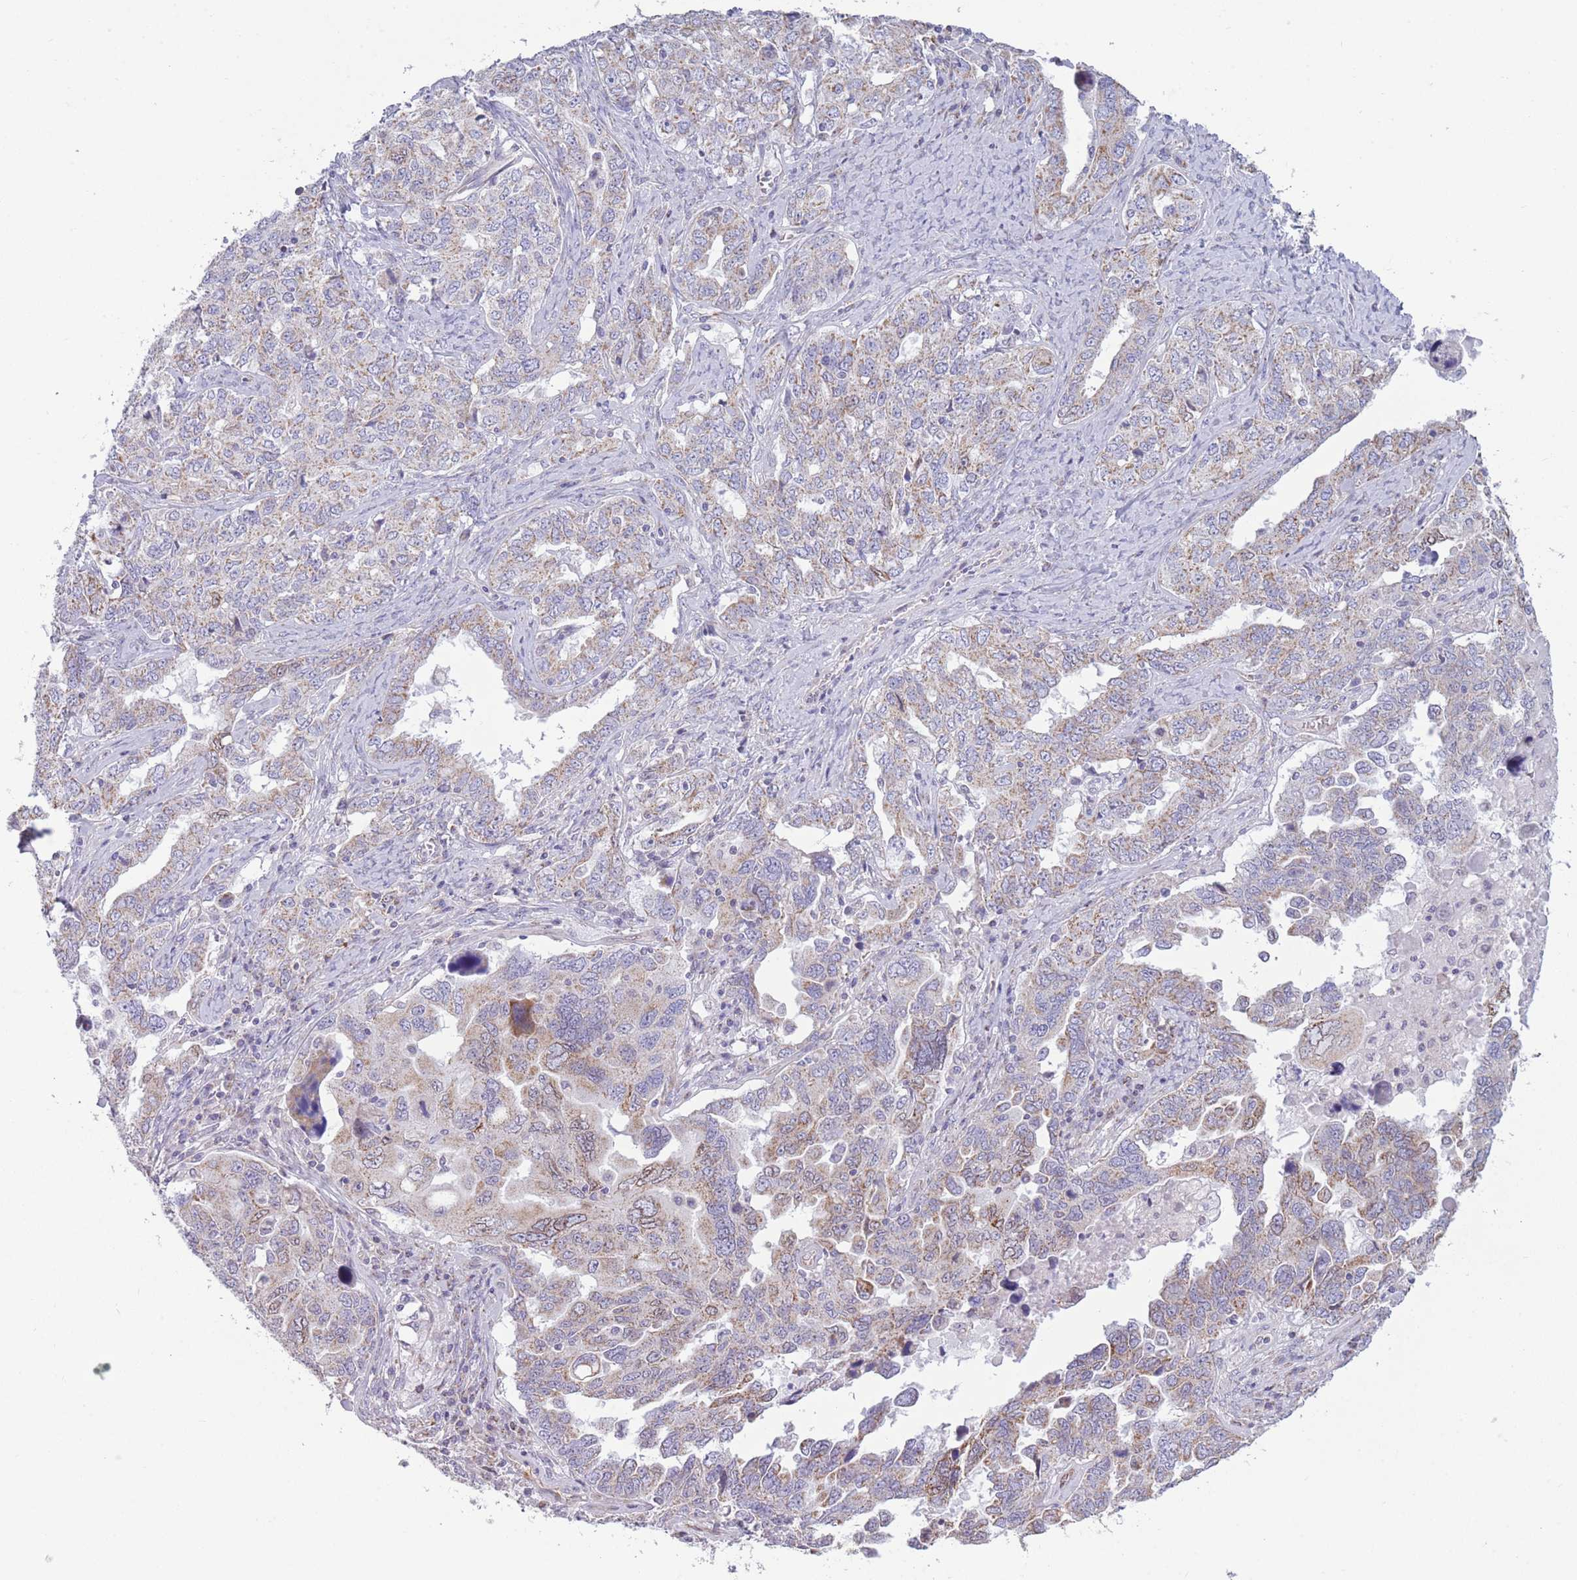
{"staining": {"intensity": "weak", "quantity": "25%-75%", "location": "cytoplasmic/membranous"}, "tissue": "ovarian cancer", "cell_type": "Tumor cells", "image_type": "cancer", "snomed": [{"axis": "morphology", "description": "Carcinoma, endometroid"}, {"axis": "topography", "description": "Ovary"}], "caption": "Brown immunohistochemical staining in human ovarian cancer (endometroid carcinoma) exhibits weak cytoplasmic/membranous staining in about 25%-75% of tumor cells. (Brightfield microscopy of DAB IHC at high magnification).", "gene": "PDHA1", "patient": {"sex": "female", "age": 62}}